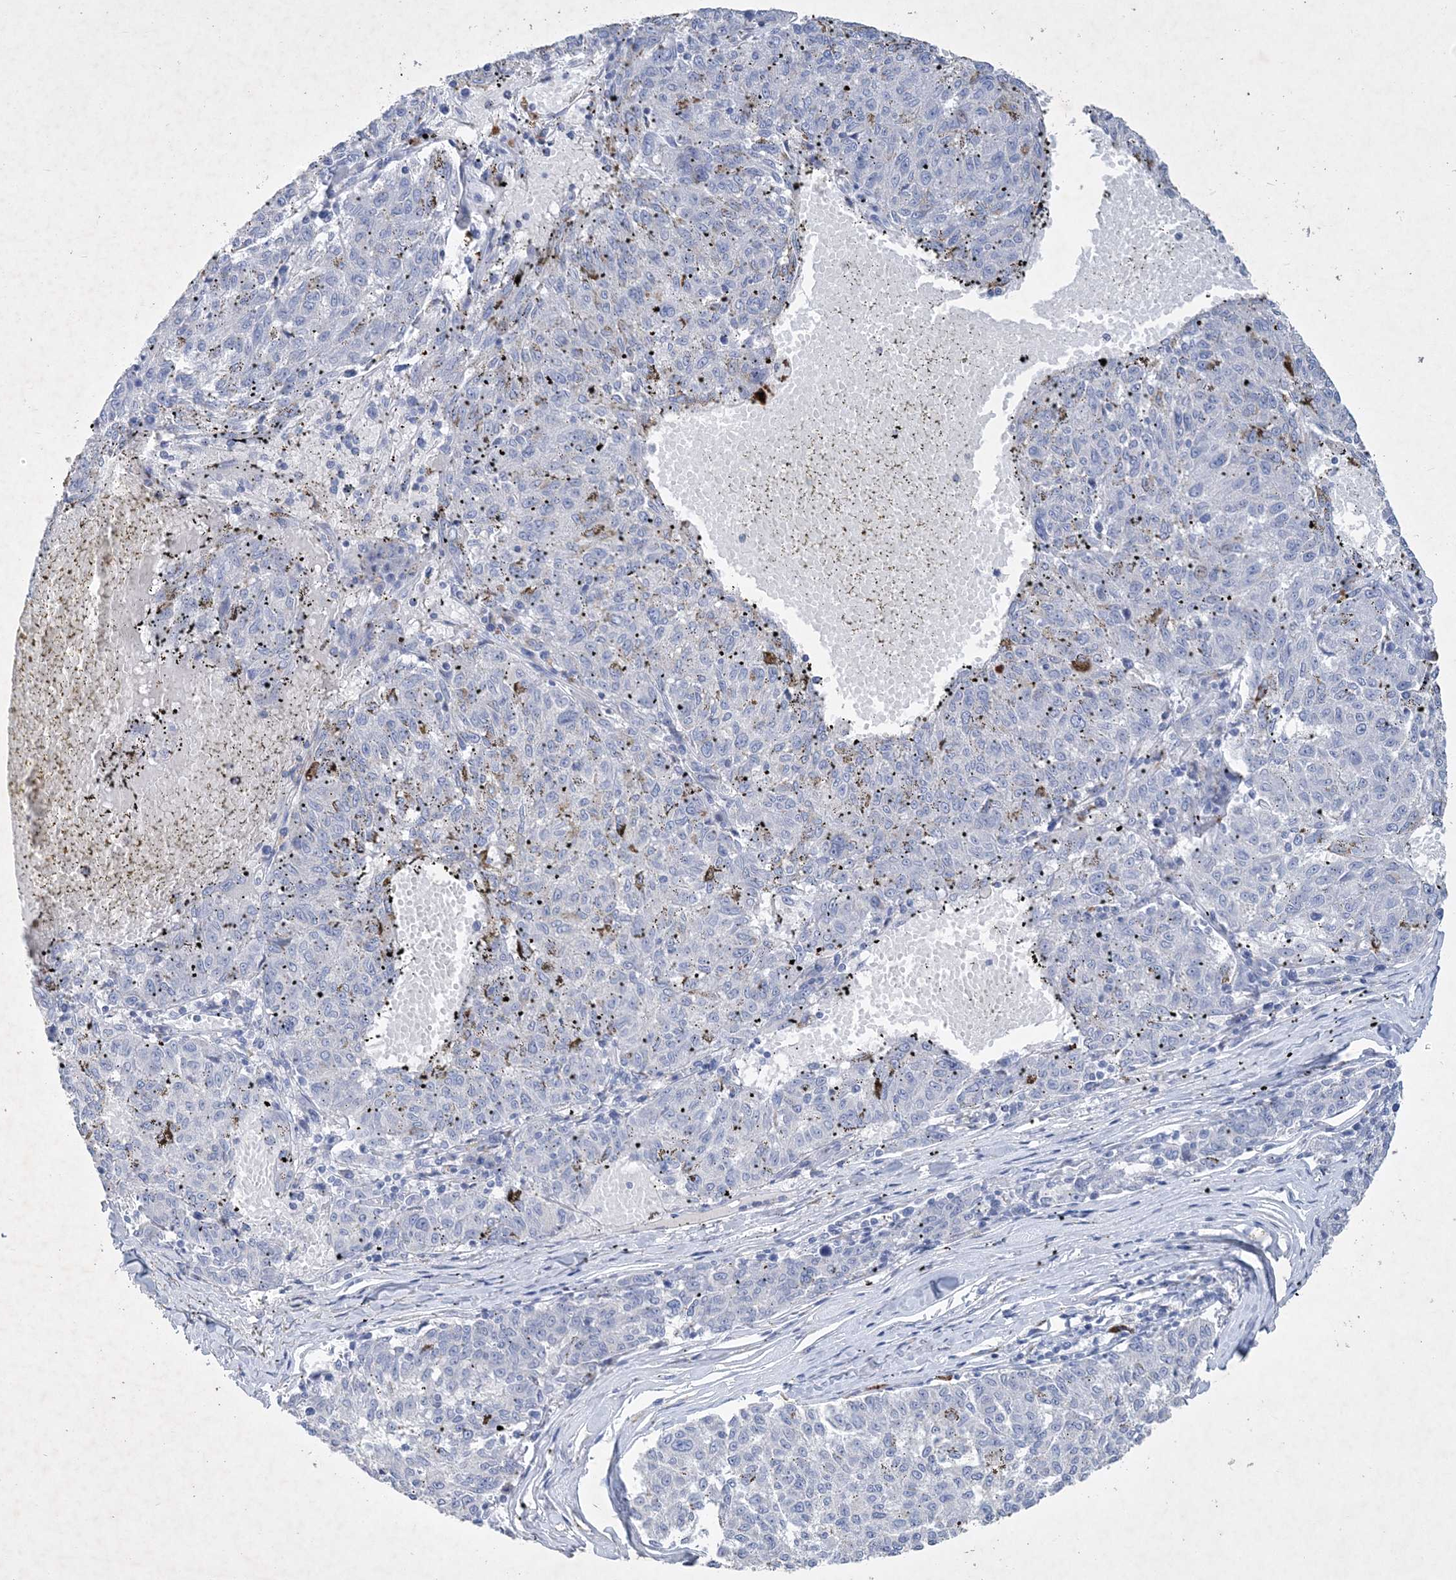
{"staining": {"intensity": "negative", "quantity": "none", "location": "none"}, "tissue": "melanoma", "cell_type": "Tumor cells", "image_type": "cancer", "snomed": [{"axis": "morphology", "description": "Malignant melanoma, NOS"}, {"axis": "topography", "description": "Skin"}], "caption": "Immunohistochemistry micrograph of neoplastic tissue: human malignant melanoma stained with DAB (3,3'-diaminobenzidine) shows no significant protein positivity in tumor cells.", "gene": "COPS8", "patient": {"sex": "female", "age": 72}}